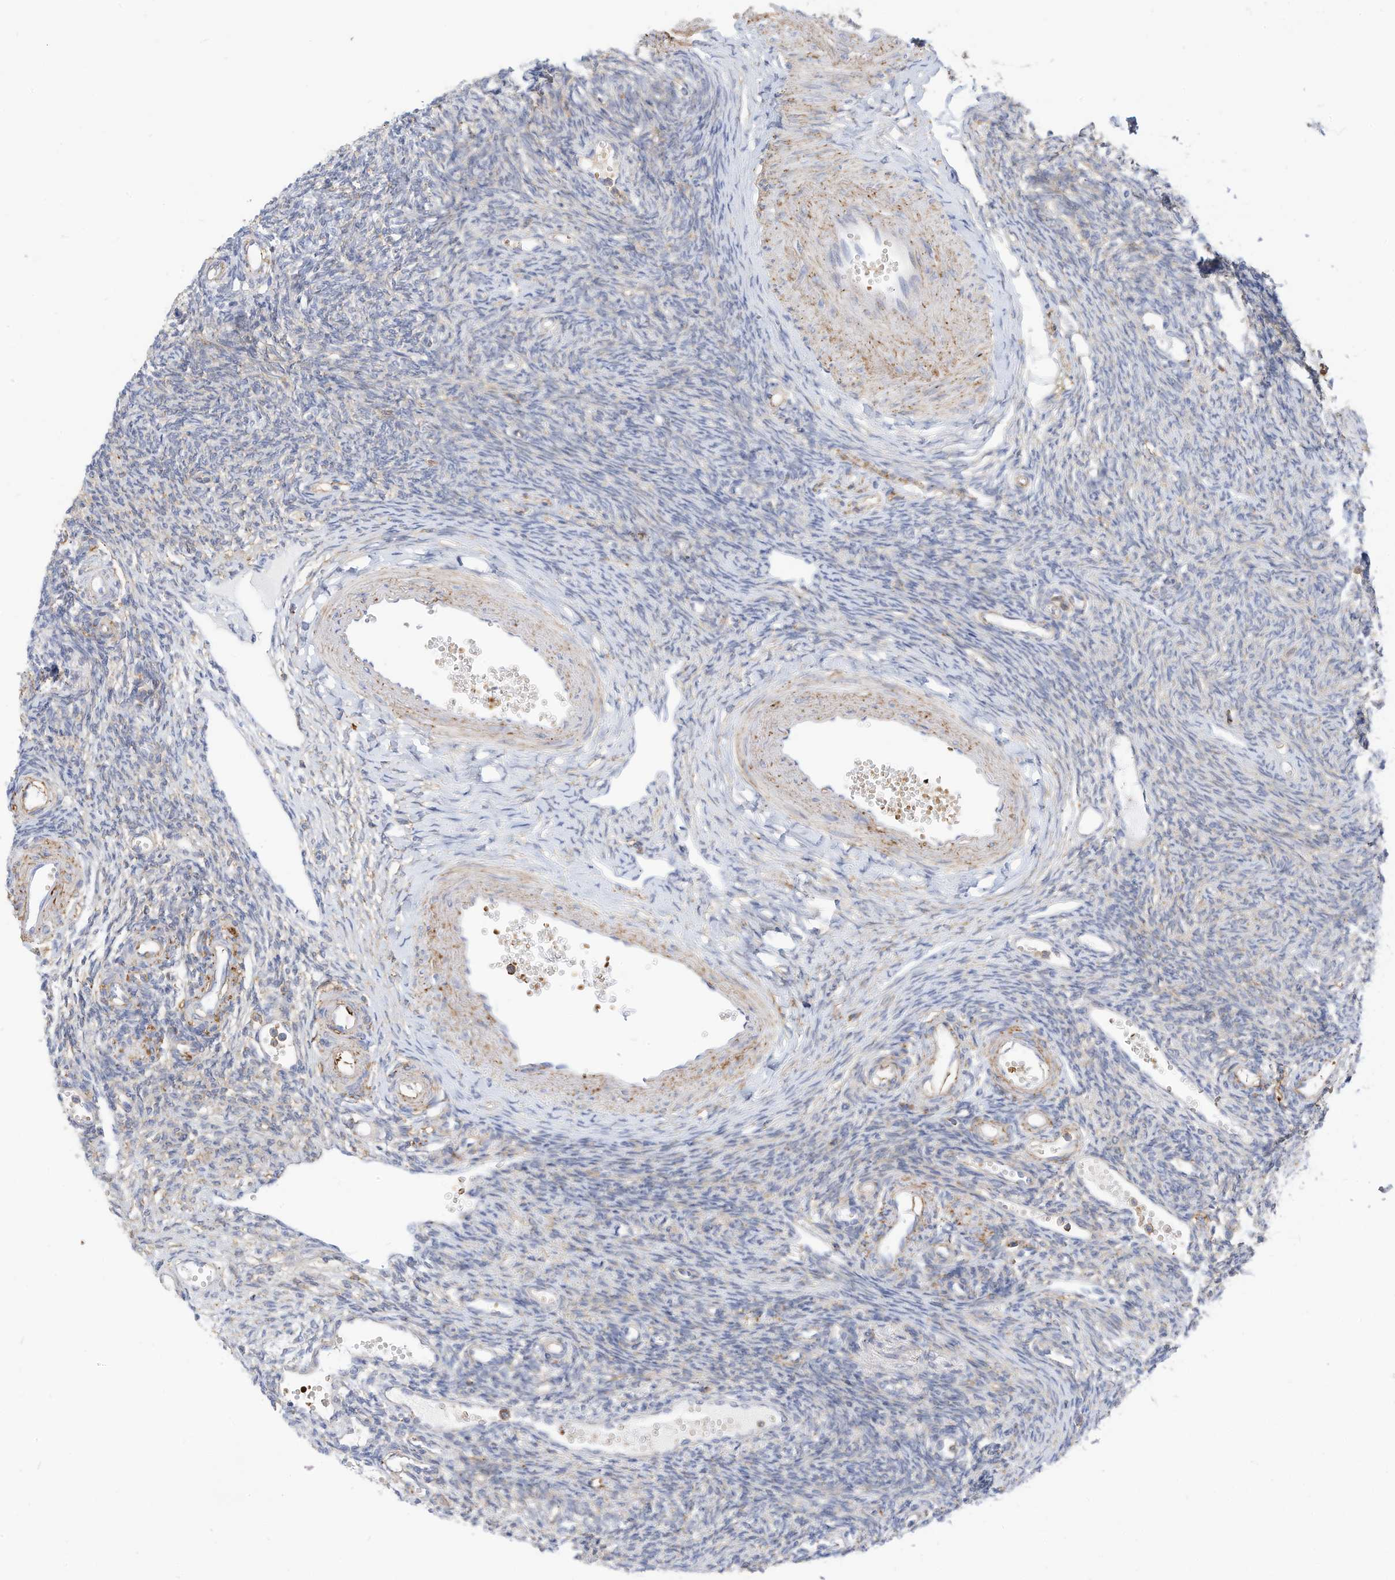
{"staining": {"intensity": "moderate", "quantity": ">75%", "location": "cytoplasmic/membranous"}, "tissue": "ovary", "cell_type": "Follicle cells", "image_type": "normal", "snomed": [{"axis": "morphology", "description": "Normal tissue, NOS"}, {"axis": "morphology", "description": "Cyst, NOS"}, {"axis": "topography", "description": "Ovary"}], "caption": "Immunohistochemistry (IHC) micrograph of unremarkable ovary stained for a protein (brown), which displays medium levels of moderate cytoplasmic/membranous staining in approximately >75% of follicle cells.", "gene": "TXNDC9", "patient": {"sex": "female", "age": 33}}